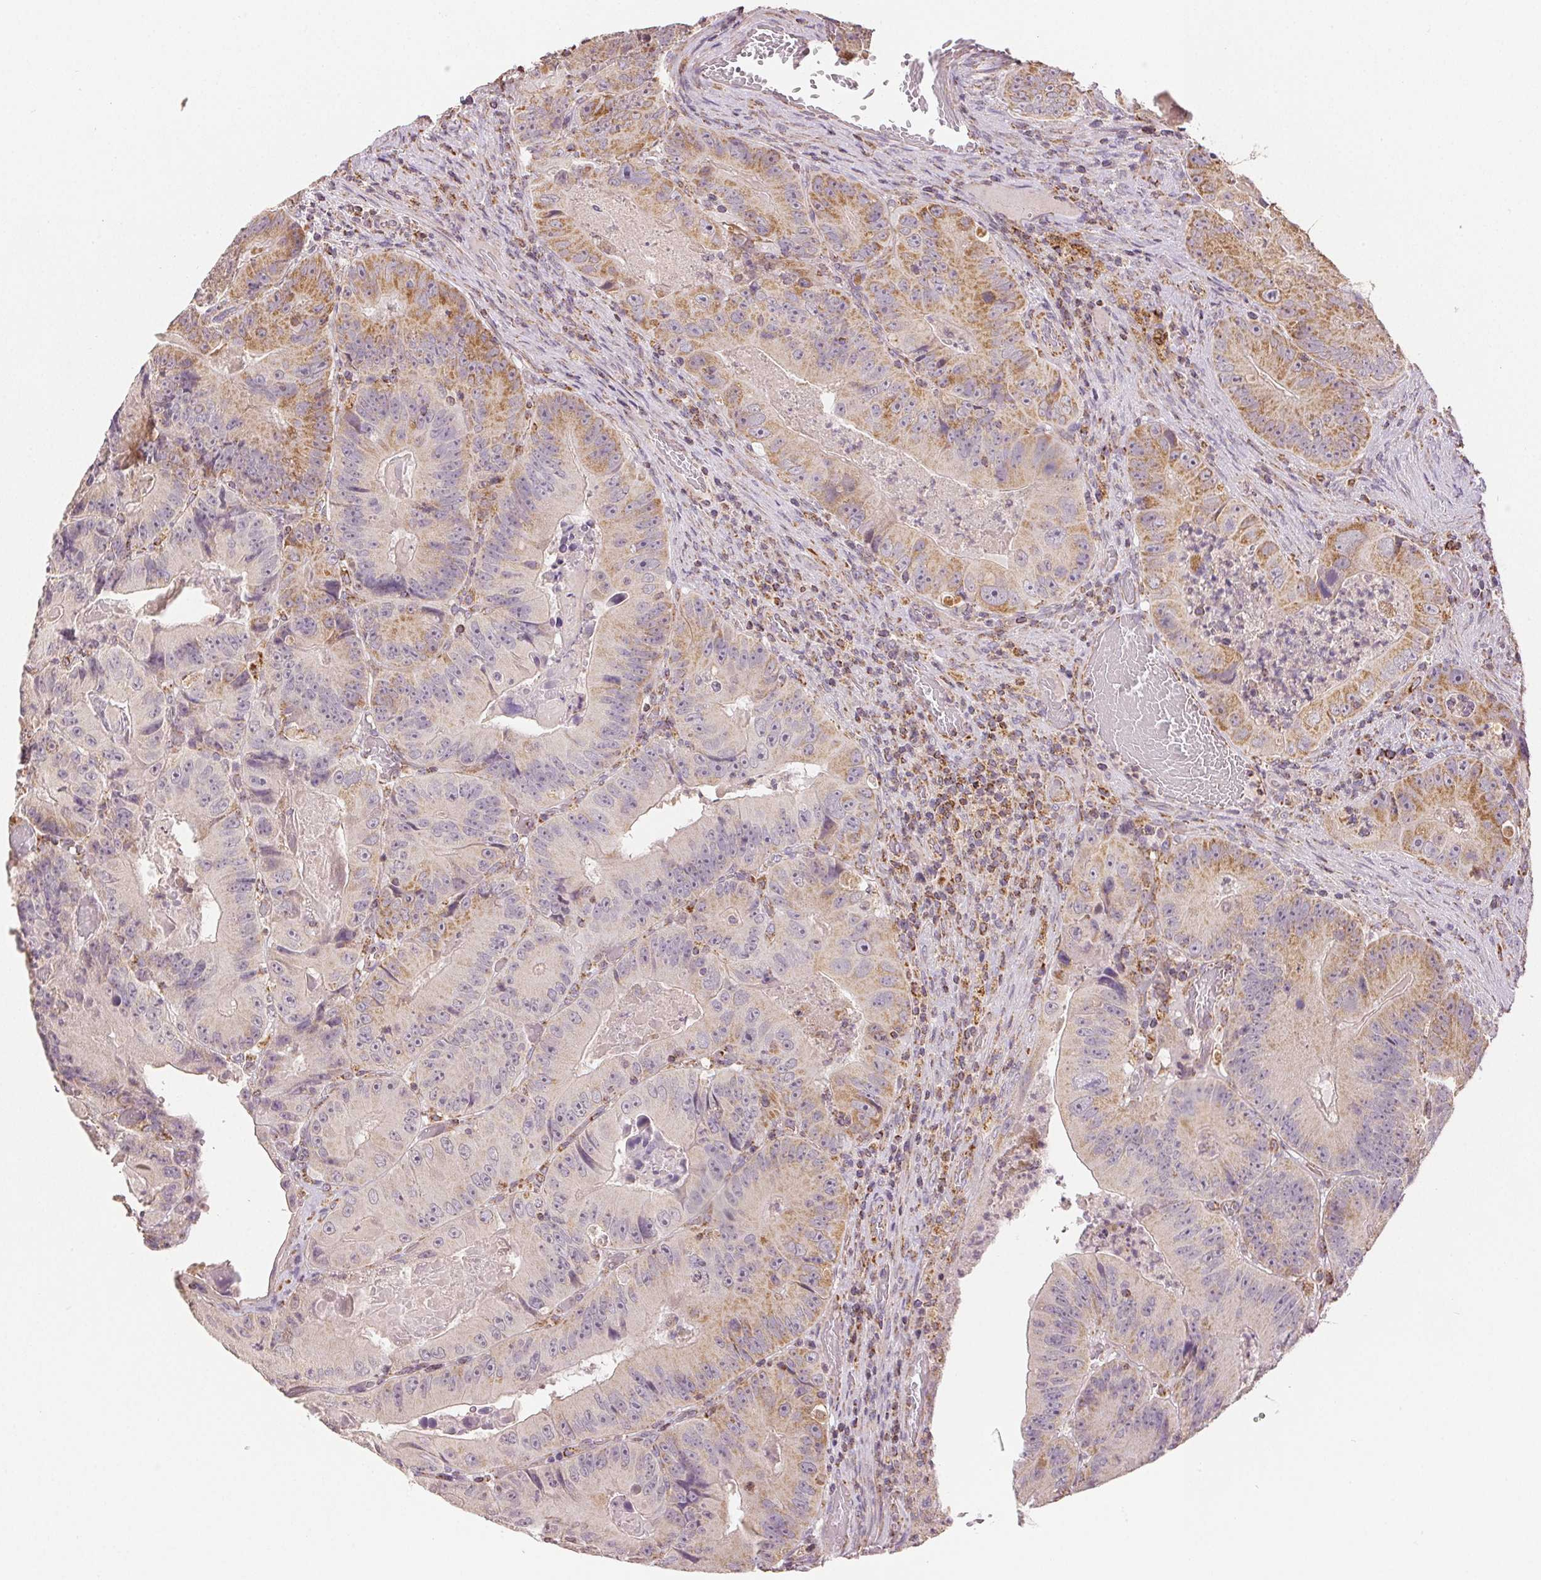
{"staining": {"intensity": "moderate", "quantity": "25%-75%", "location": "cytoplasmic/membranous"}, "tissue": "colorectal cancer", "cell_type": "Tumor cells", "image_type": "cancer", "snomed": [{"axis": "morphology", "description": "Adenocarcinoma, NOS"}, {"axis": "topography", "description": "Colon"}], "caption": "Immunohistochemical staining of human adenocarcinoma (colorectal) reveals medium levels of moderate cytoplasmic/membranous protein staining in about 25%-75% of tumor cells.", "gene": "SDHB", "patient": {"sex": "female", "age": 86}}